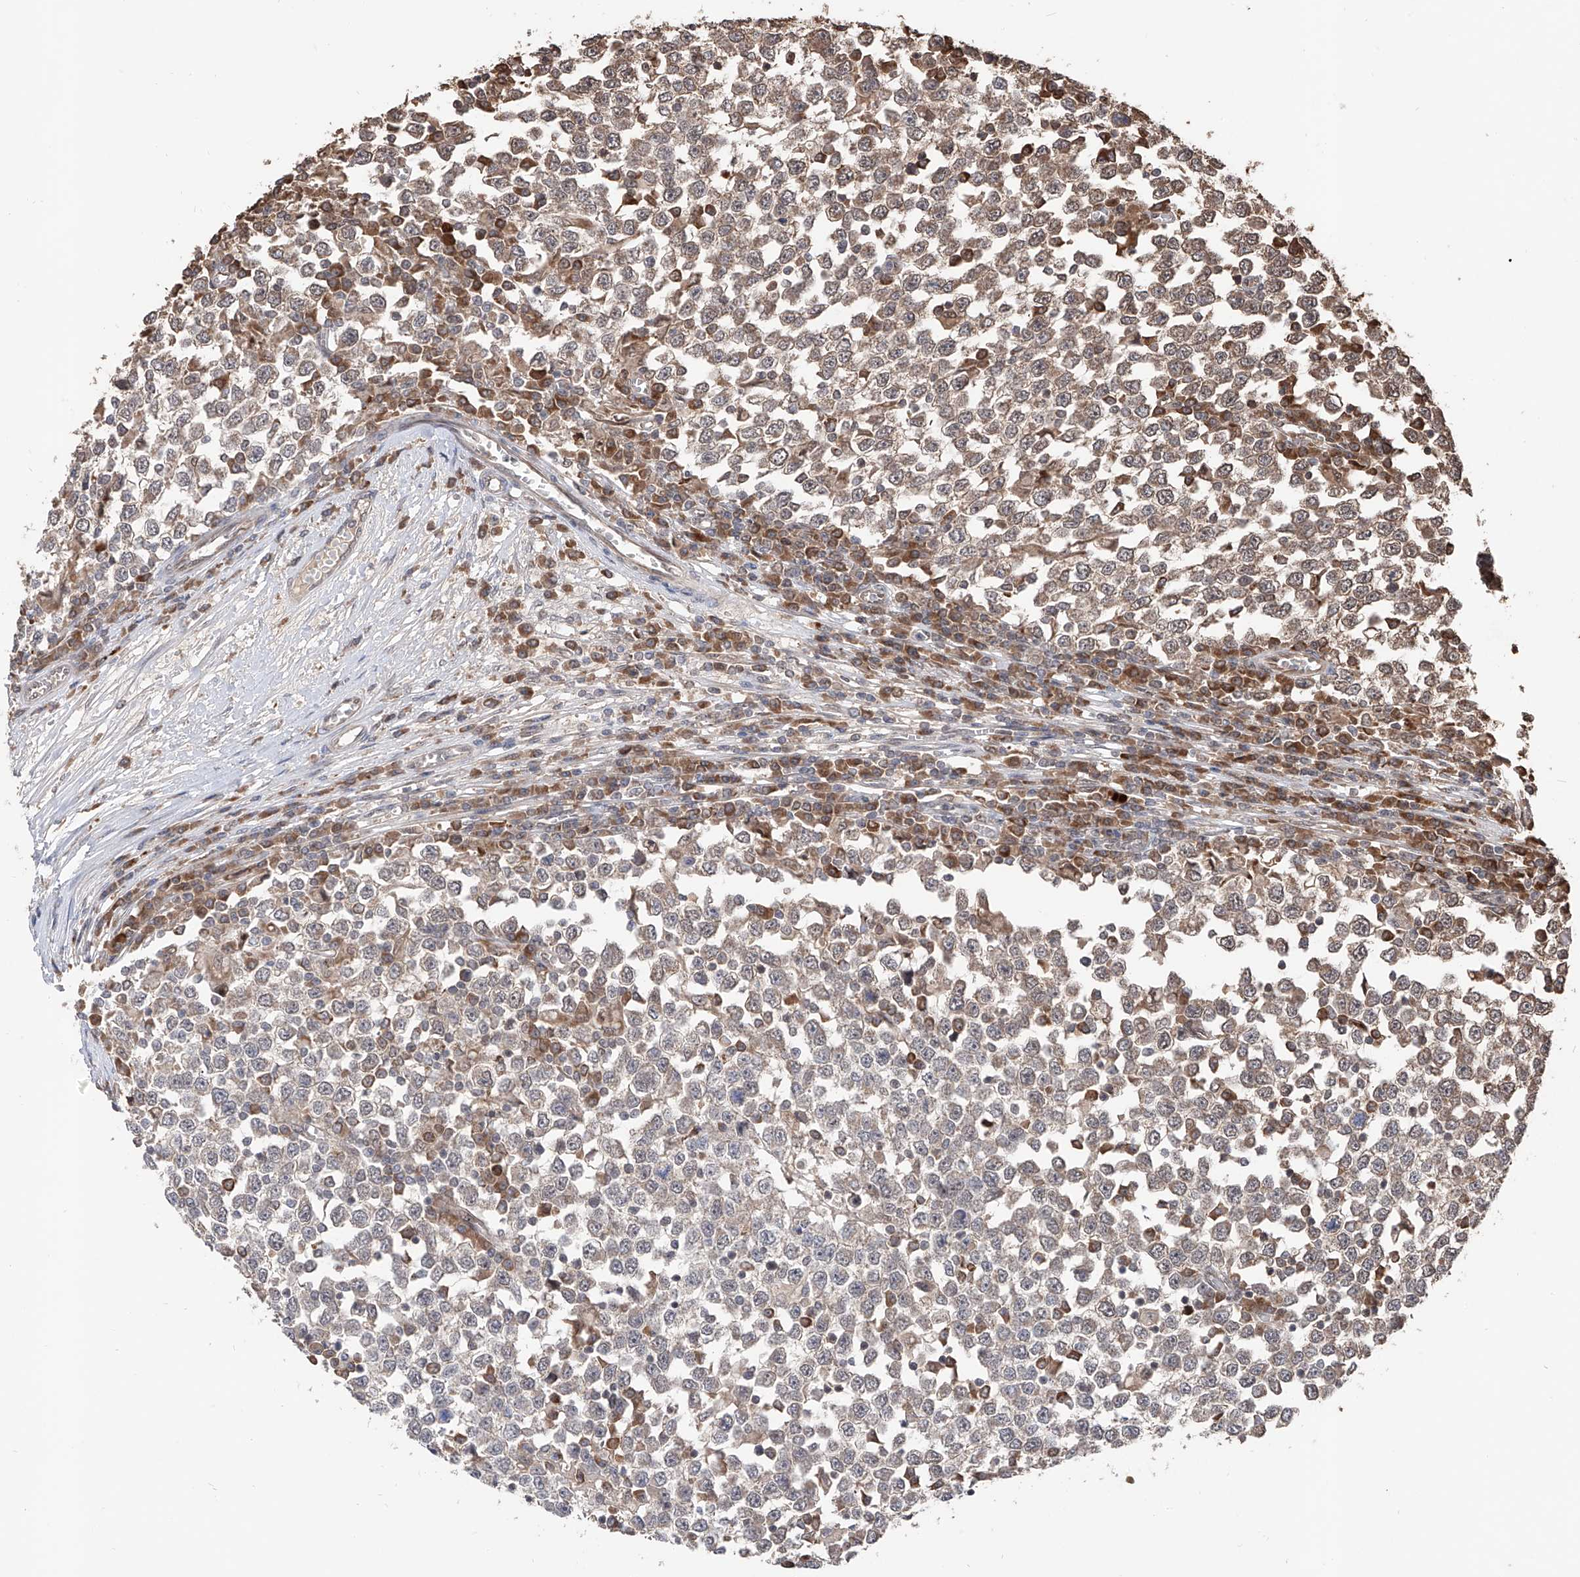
{"staining": {"intensity": "weak", "quantity": "<25%", "location": "cytoplasmic/membranous"}, "tissue": "testis cancer", "cell_type": "Tumor cells", "image_type": "cancer", "snomed": [{"axis": "morphology", "description": "Seminoma, NOS"}, {"axis": "topography", "description": "Testis"}], "caption": "Protein analysis of testis seminoma exhibits no significant staining in tumor cells. Nuclei are stained in blue.", "gene": "FAM135A", "patient": {"sex": "male", "age": 65}}